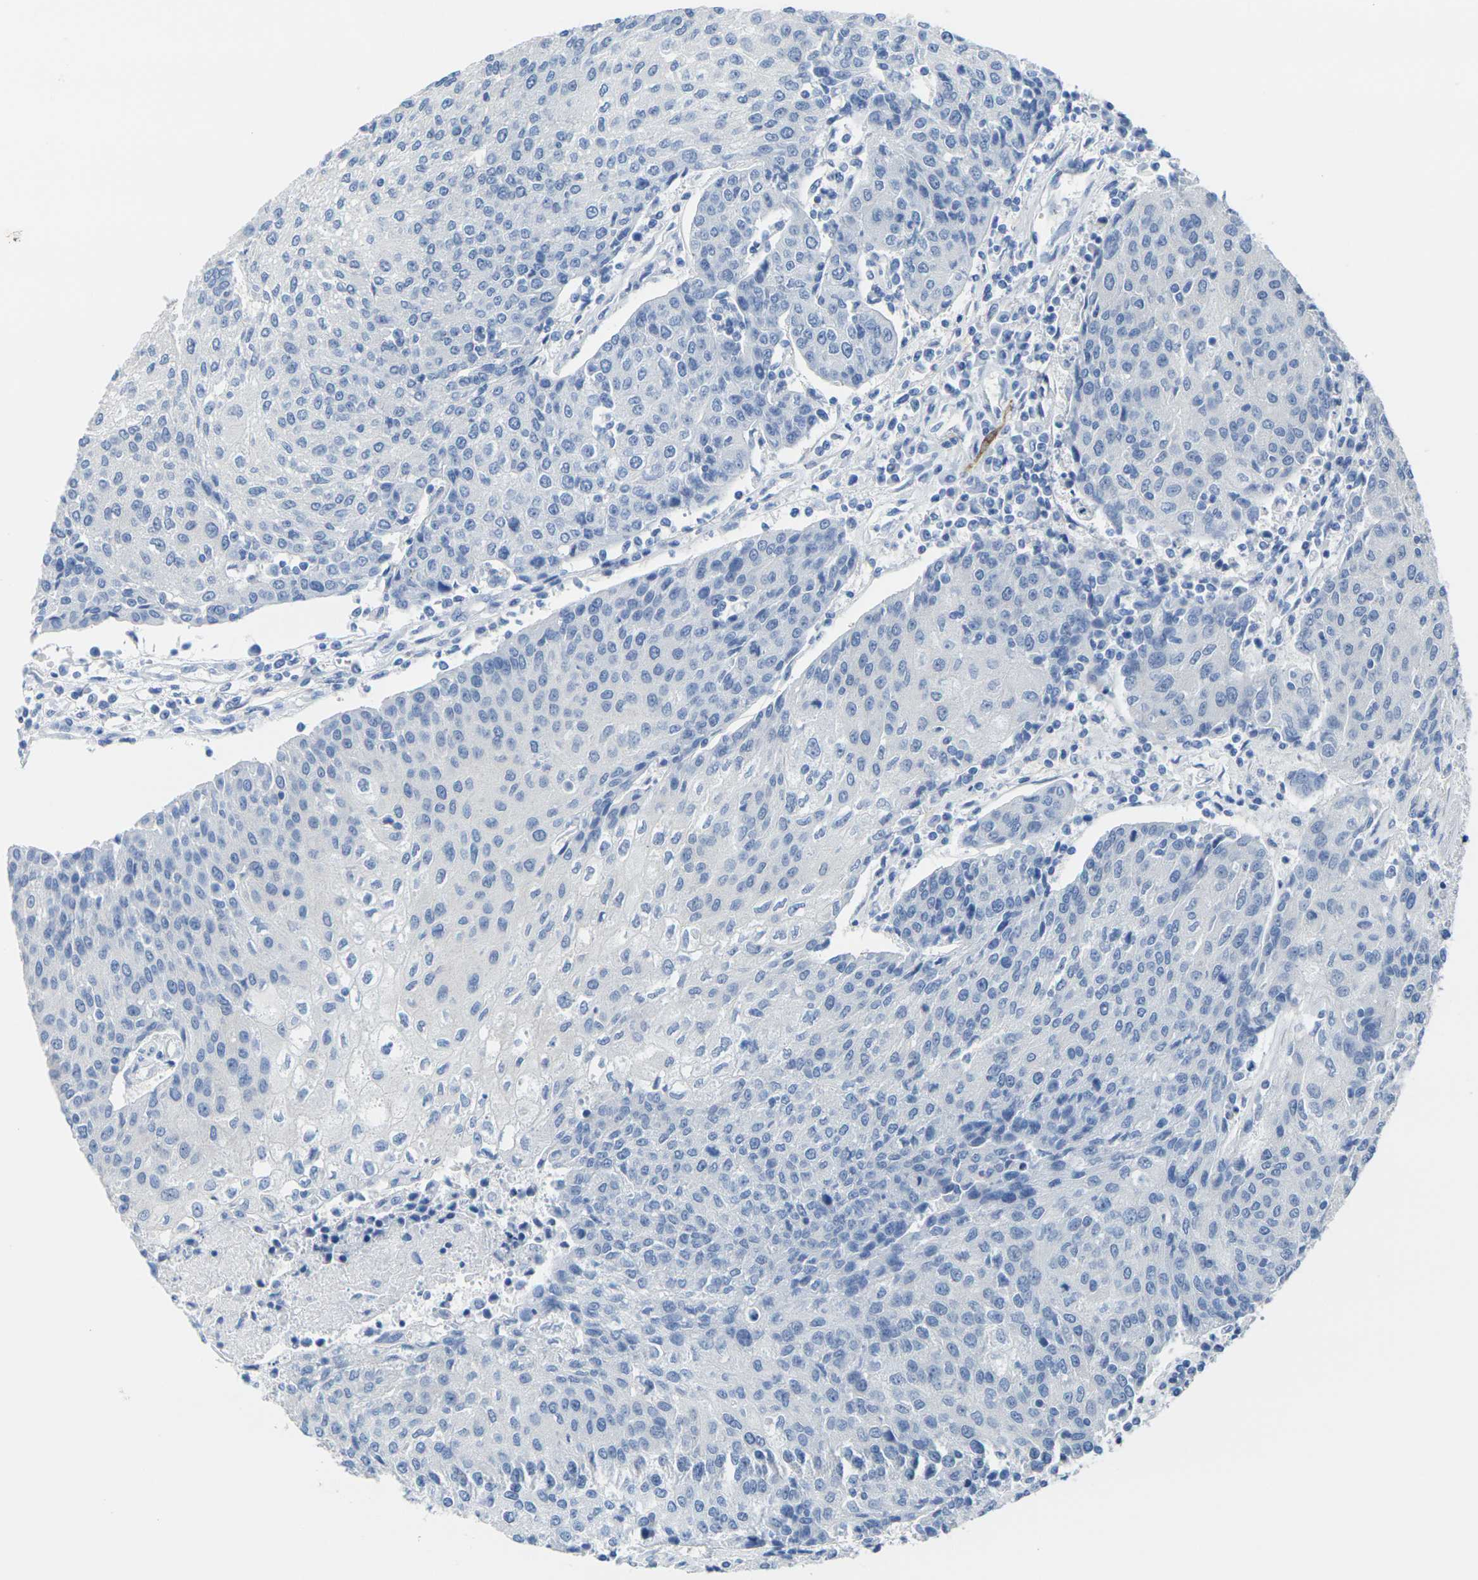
{"staining": {"intensity": "negative", "quantity": "none", "location": "none"}, "tissue": "urothelial cancer", "cell_type": "Tumor cells", "image_type": "cancer", "snomed": [{"axis": "morphology", "description": "Urothelial carcinoma, High grade"}, {"axis": "topography", "description": "Urinary bladder"}], "caption": "DAB immunohistochemical staining of human urothelial cancer reveals no significant positivity in tumor cells. Brightfield microscopy of immunohistochemistry stained with DAB (brown) and hematoxylin (blue), captured at high magnification.", "gene": "CNN1", "patient": {"sex": "female", "age": 85}}